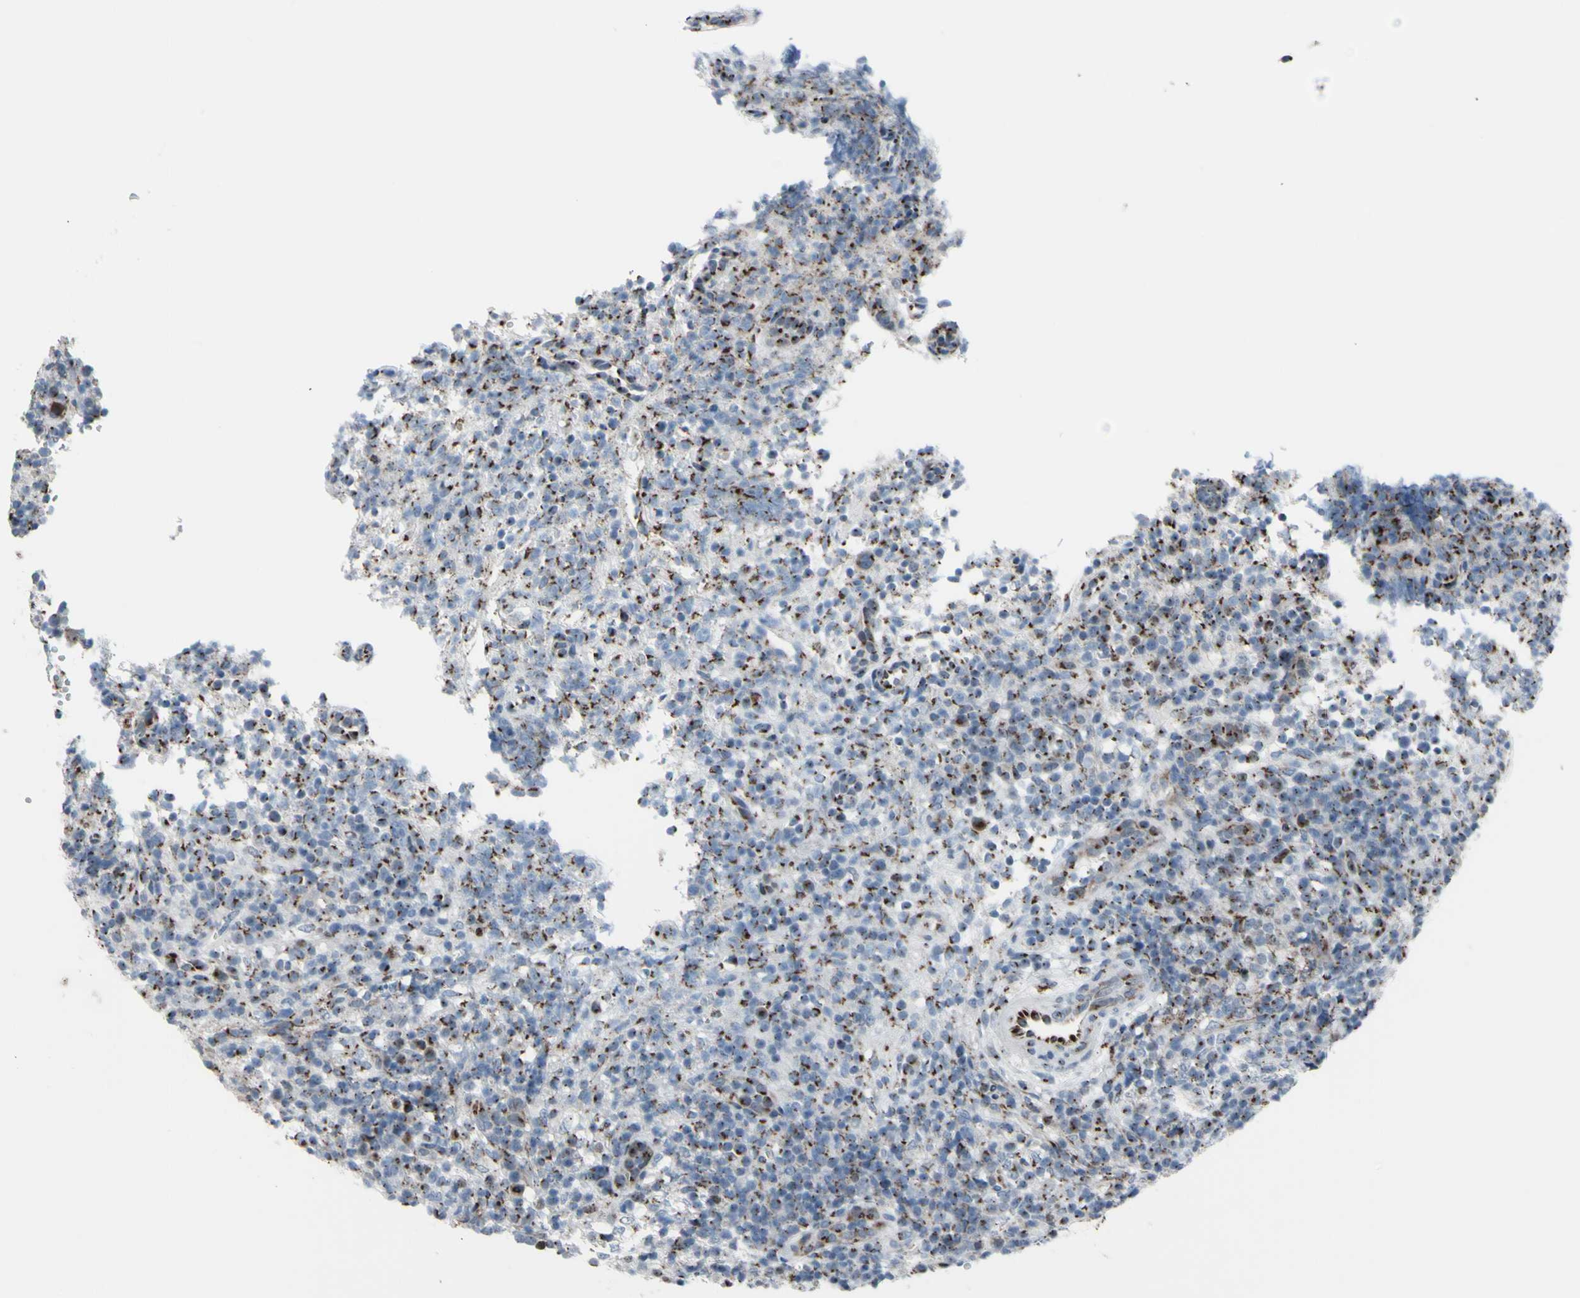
{"staining": {"intensity": "strong", "quantity": "25%-75%", "location": "cytoplasmic/membranous"}, "tissue": "lymphoma", "cell_type": "Tumor cells", "image_type": "cancer", "snomed": [{"axis": "morphology", "description": "Malignant lymphoma, non-Hodgkin's type, High grade"}, {"axis": "topography", "description": "Lymph node"}], "caption": "A high amount of strong cytoplasmic/membranous expression is identified in about 25%-75% of tumor cells in lymphoma tissue. (Brightfield microscopy of DAB IHC at high magnification).", "gene": "GLG1", "patient": {"sex": "female", "age": 76}}